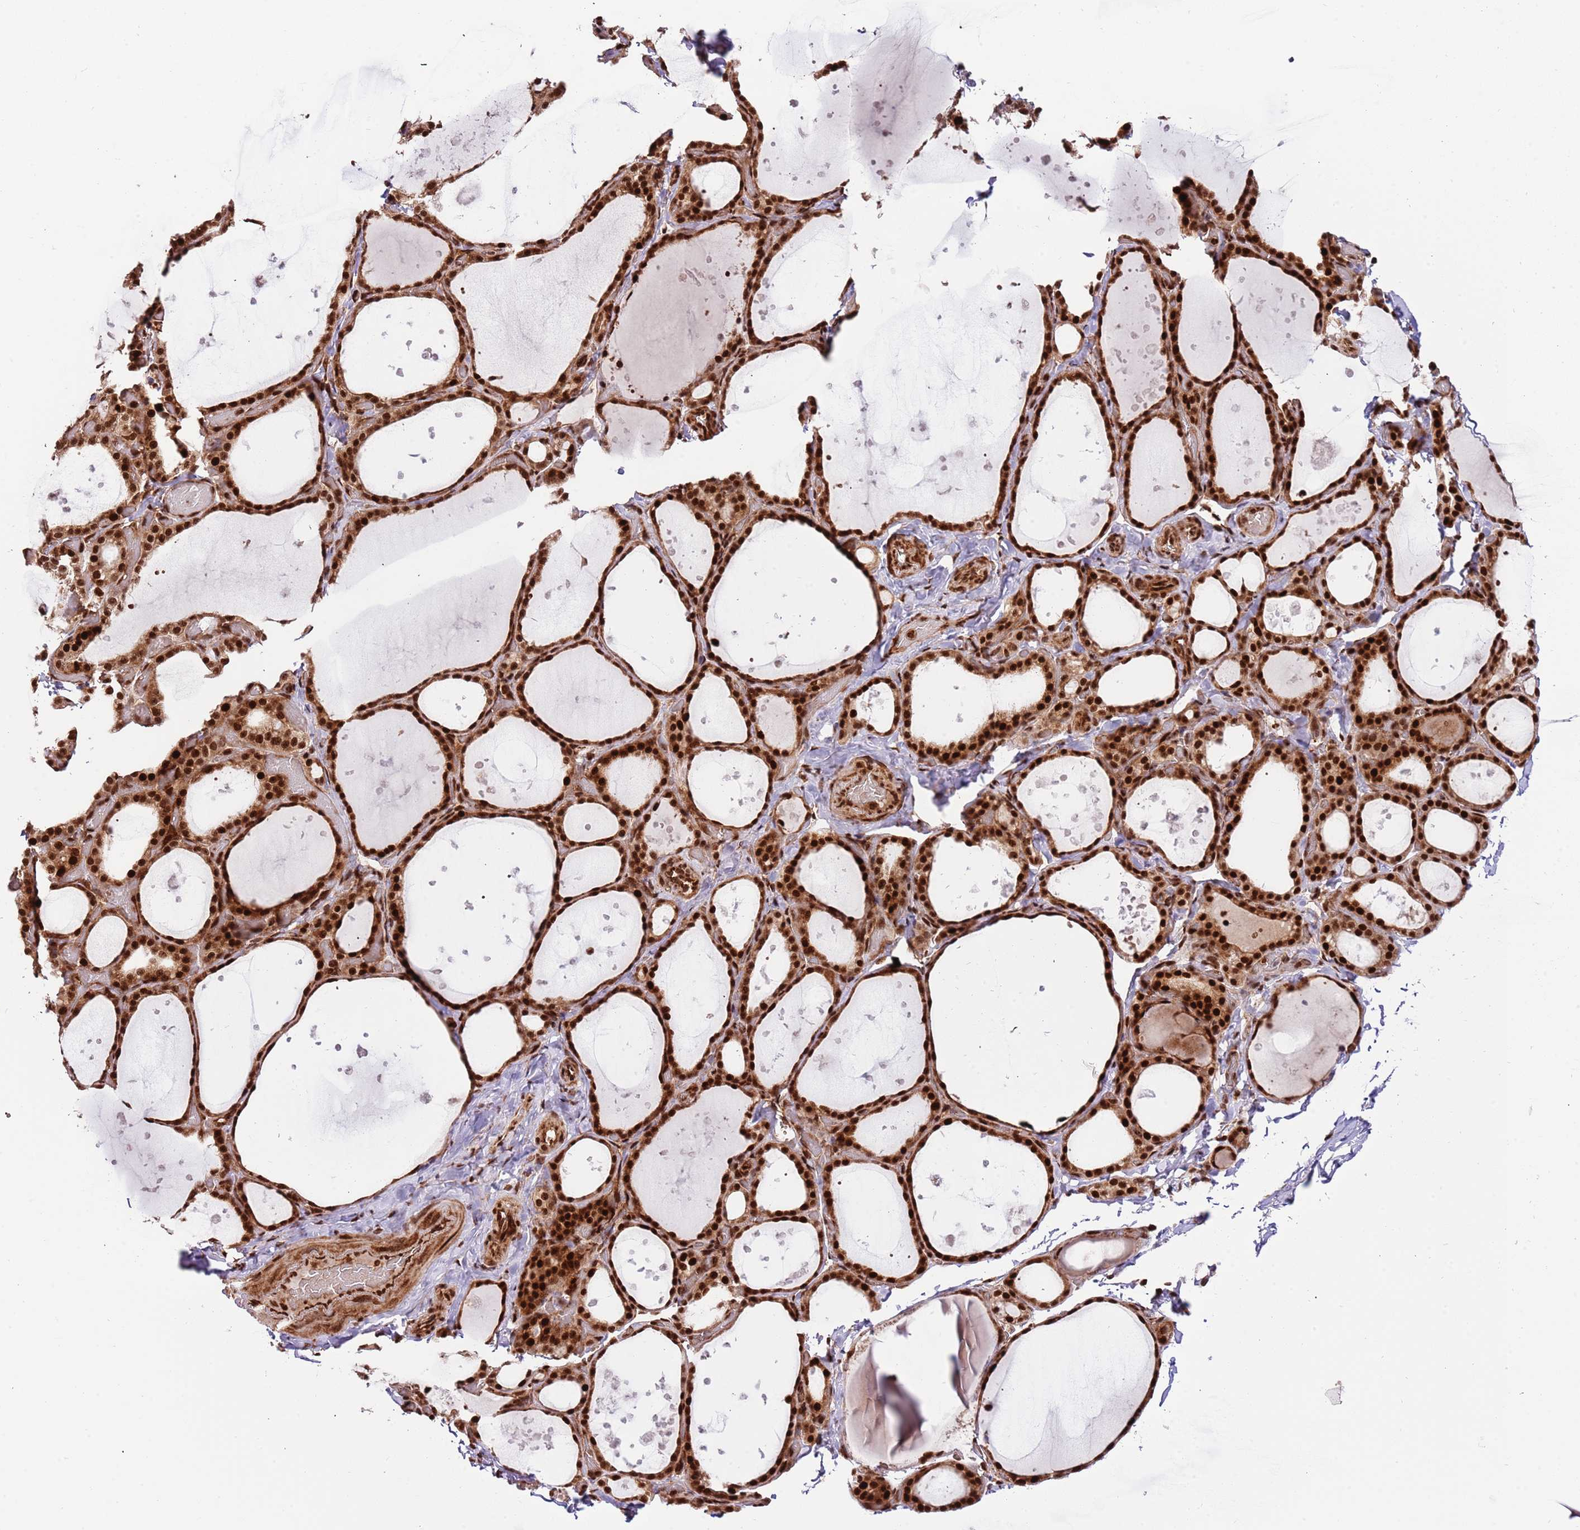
{"staining": {"intensity": "strong", "quantity": ">75%", "location": "cytoplasmic/membranous,nuclear"}, "tissue": "thyroid gland", "cell_type": "Glandular cells", "image_type": "normal", "snomed": [{"axis": "morphology", "description": "Normal tissue, NOS"}, {"axis": "topography", "description": "Thyroid gland"}], "caption": "Immunohistochemistry (IHC) (DAB (3,3'-diaminobenzidine)) staining of benign thyroid gland shows strong cytoplasmic/membranous,nuclear protein expression in approximately >75% of glandular cells.", "gene": "RIF1", "patient": {"sex": "female", "age": 44}}